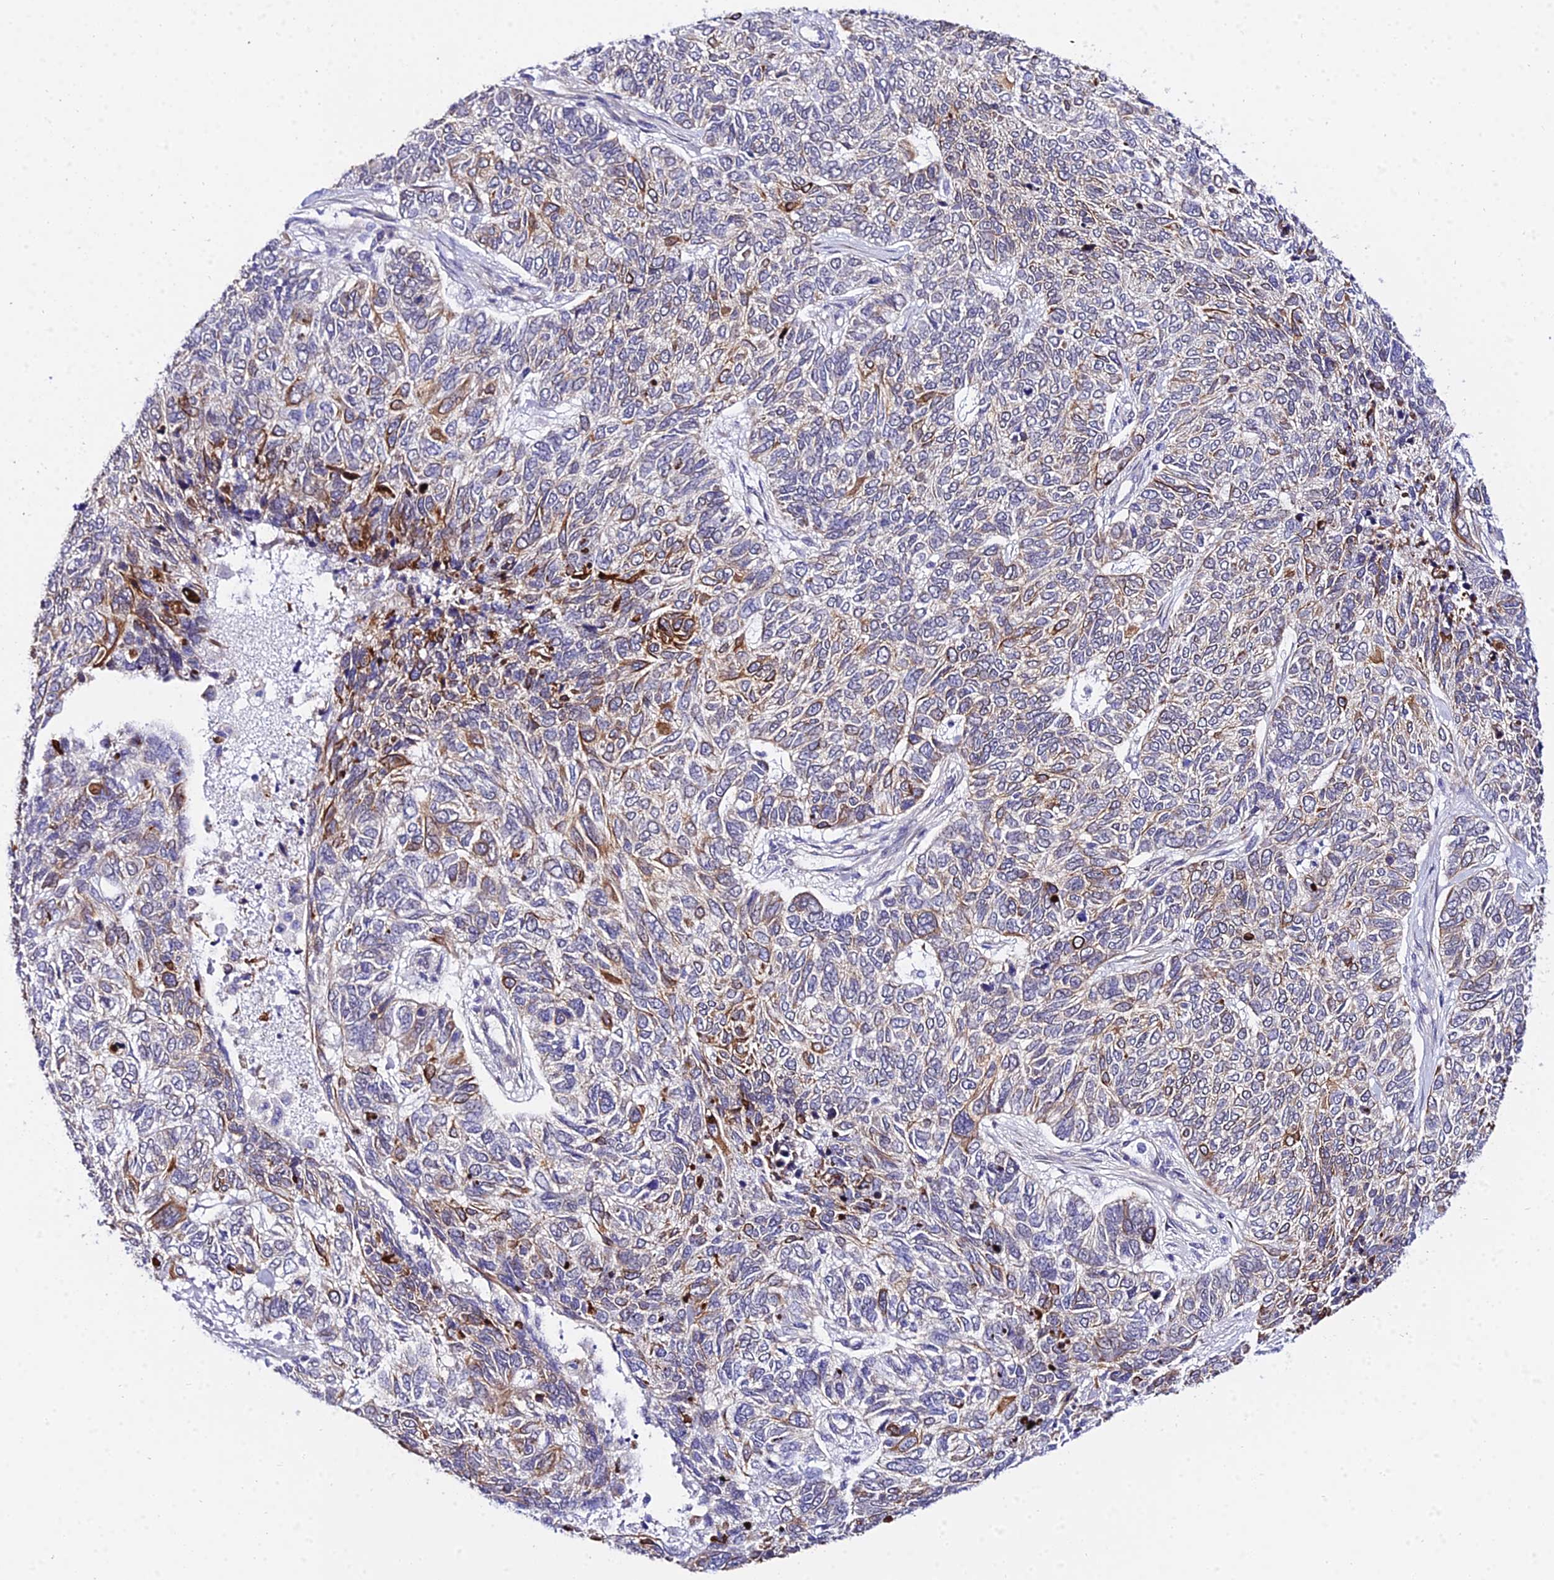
{"staining": {"intensity": "moderate", "quantity": "<25%", "location": "cytoplasmic/membranous"}, "tissue": "skin cancer", "cell_type": "Tumor cells", "image_type": "cancer", "snomed": [{"axis": "morphology", "description": "Basal cell carcinoma"}, {"axis": "topography", "description": "Skin"}], "caption": "About <25% of tumor cells in skin basal cell carcinoma reveal moderate cytoplasmic/membranous protein positivity as visualized by brown immunohistochemical staining.", "gene": "ZNF628", "patient": {"sex": "female", "age": 65}}